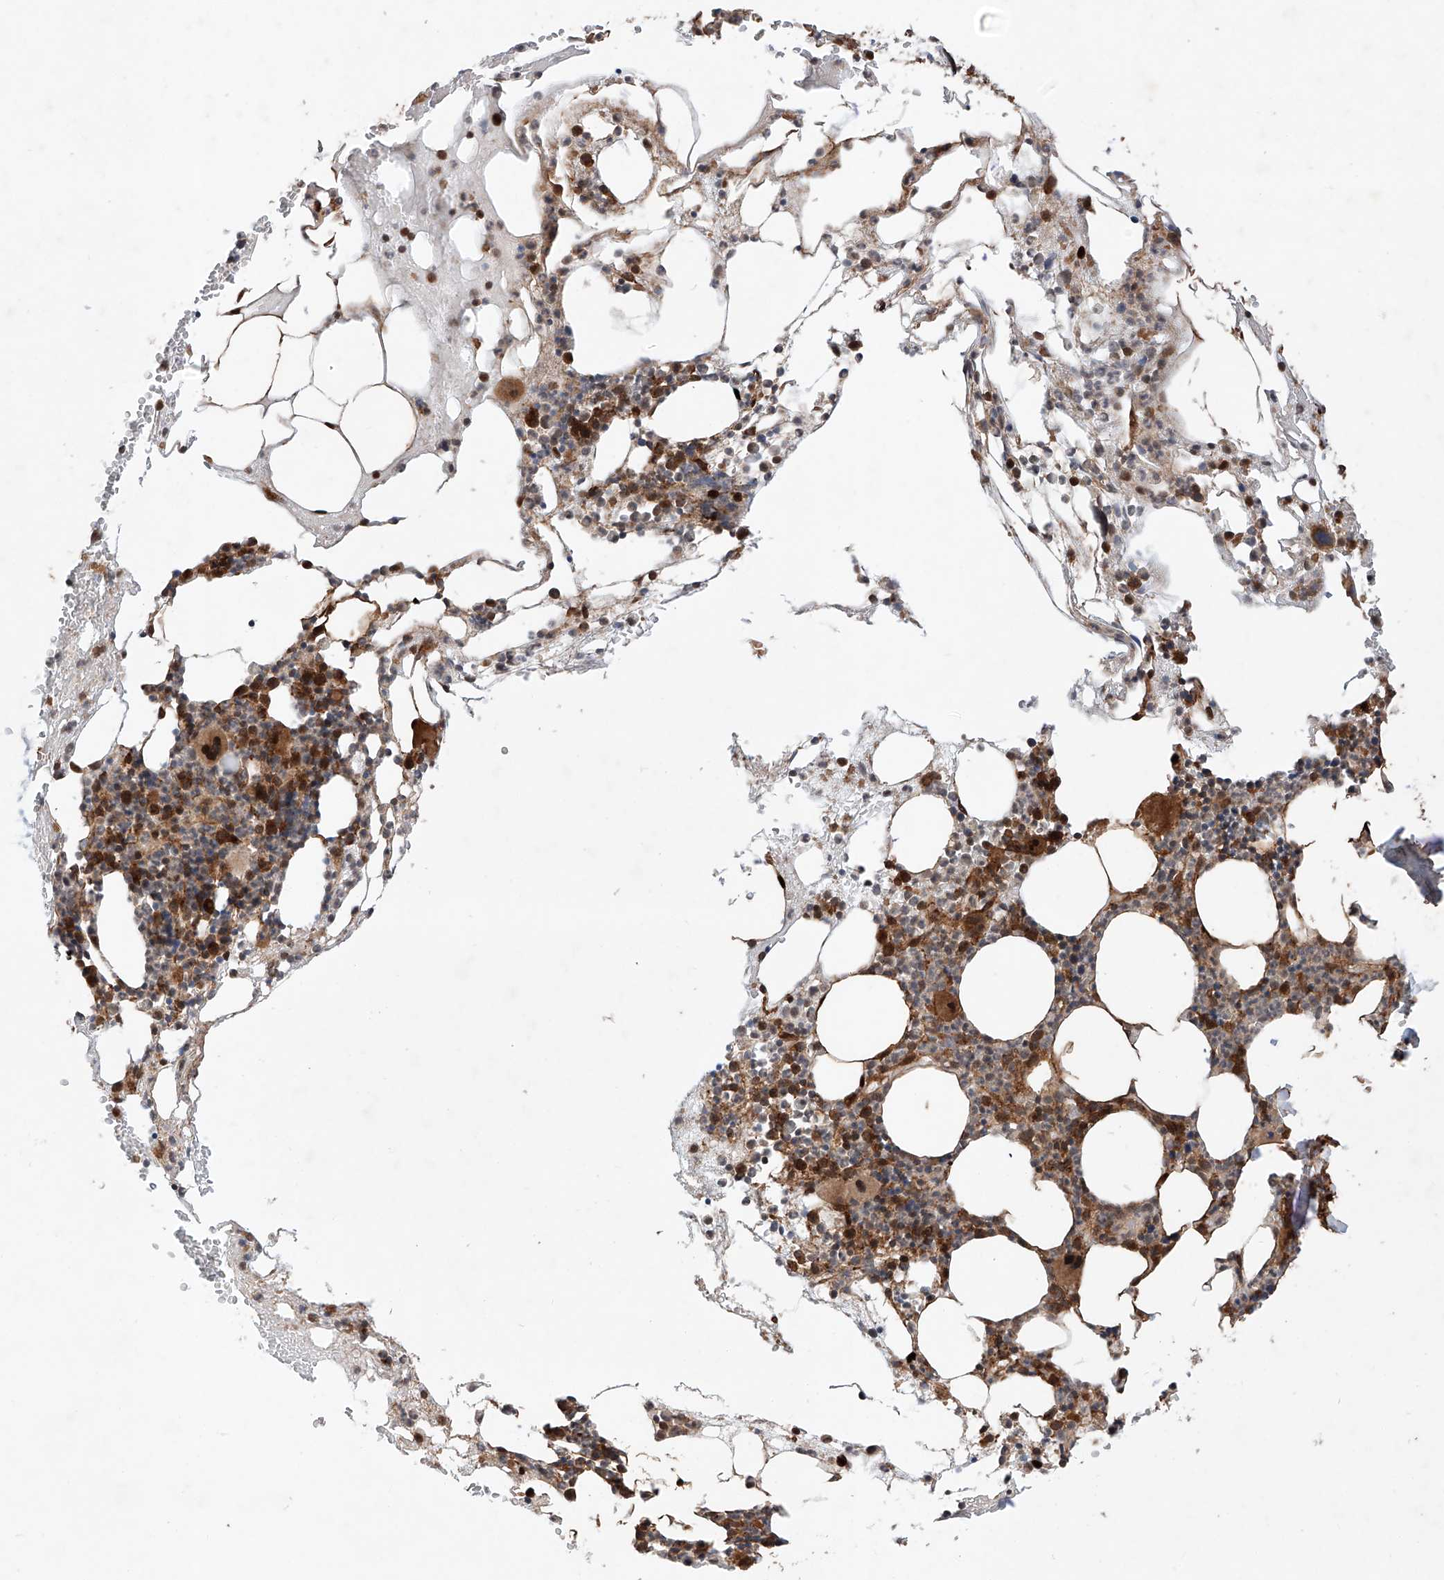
{"staining": {"intensity": "strong", "quantity": "25%-75%", "location": "cytoplasmic/membranous,nuclear"}, "tissue": "bone marrow", "cell_type": "Hematopoietic cells", "image_type": "normal", "snomed": [{"axis": "morphology", "description": "Normal tissue, NOS"}, {"axis": "morphology", "description": "Inflammation, NOS"}, {"axis": "topography", "description": "Bone marrow"}], "caption": "DAB immunohistochemical staining of benign bone marrow demonstrates strong cytoplasmic/membranous,nuclear protein positivity in approximately 25%-75% of hematopoietic cells.", "gene": "ZFP28", "patient": {"sex": "female", "age": 78}}